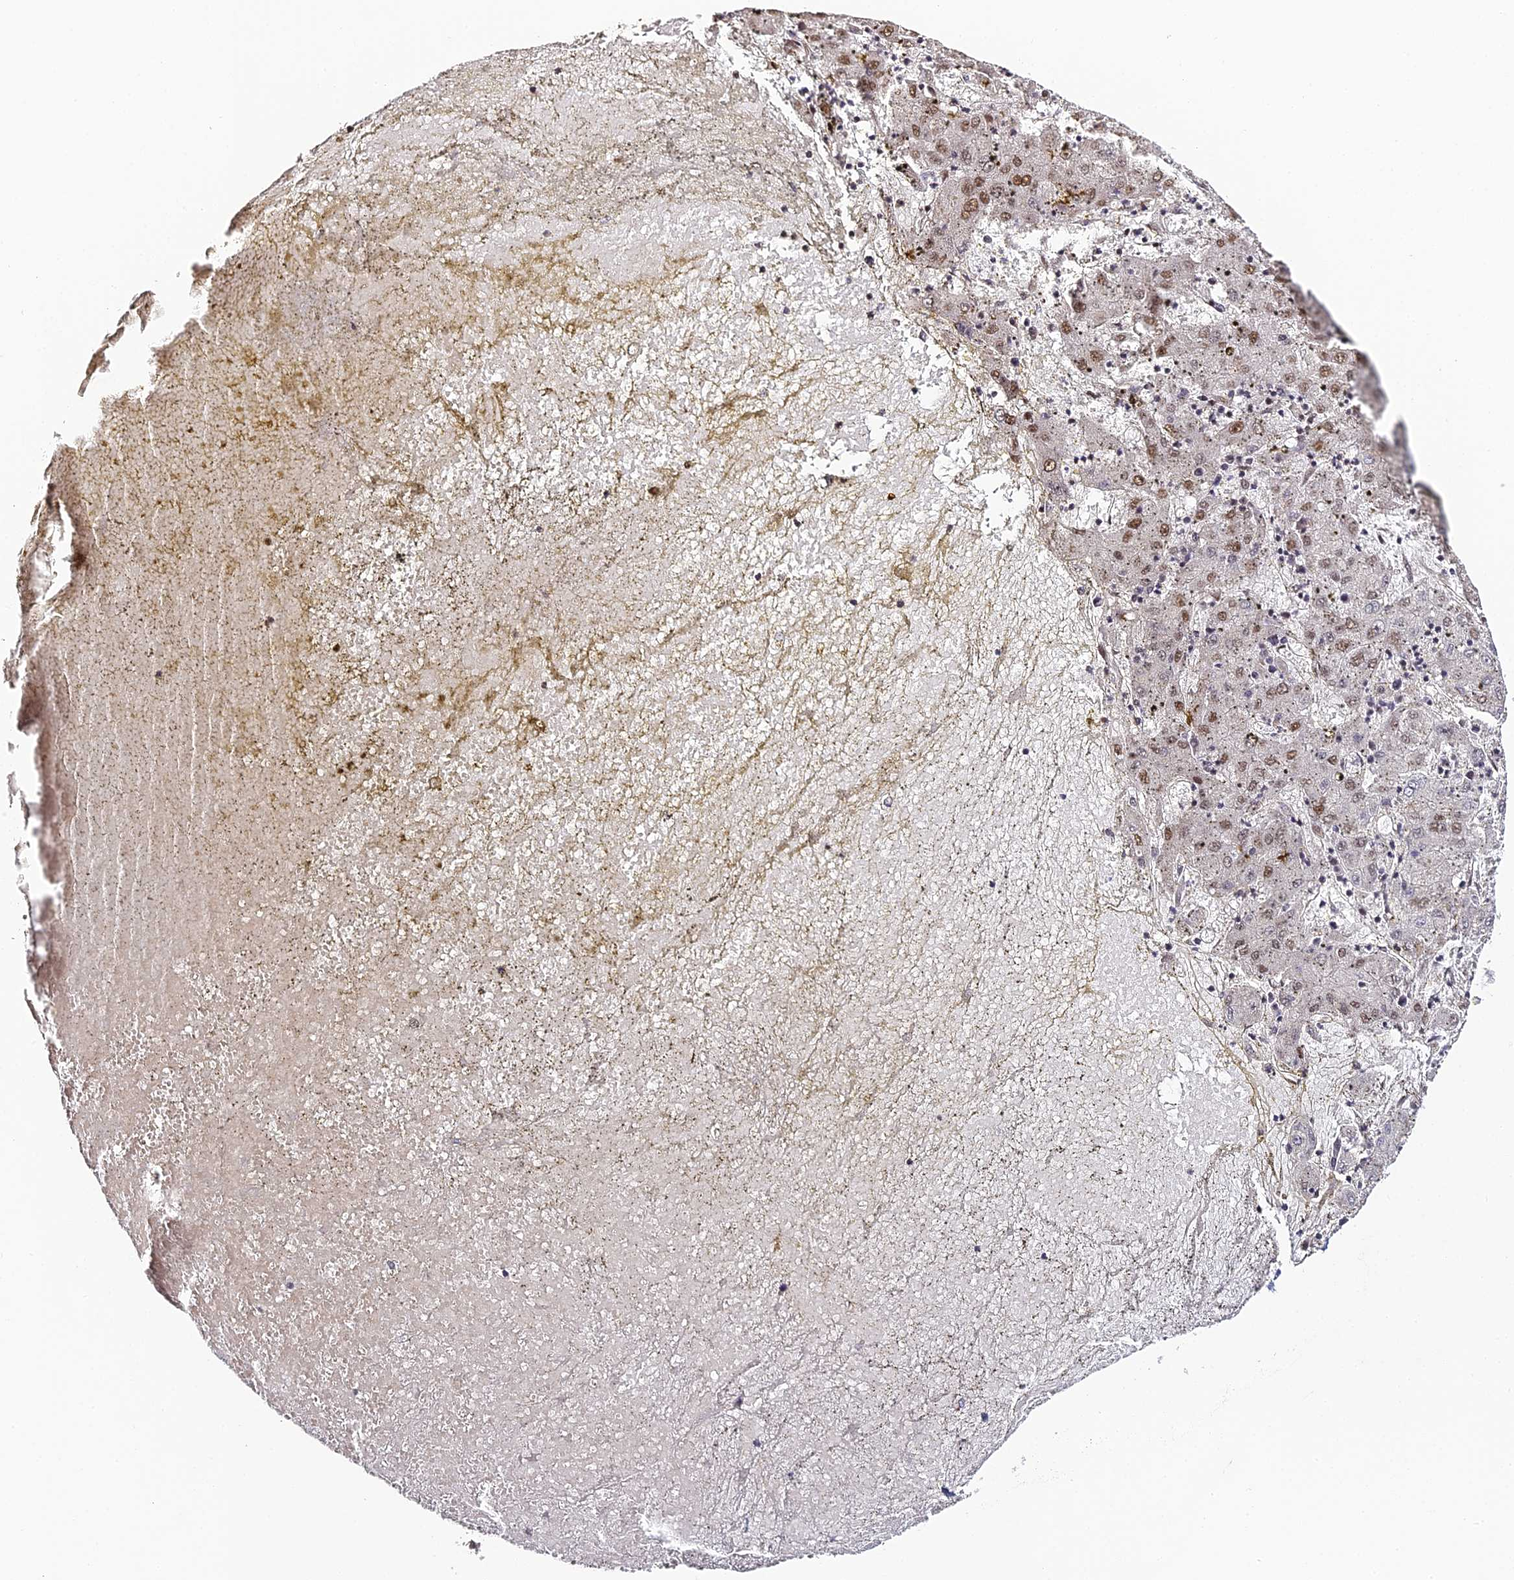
{"staining": {"intensity": "moderate", "quantity": "25%-75%", "location": "nuclear"}, "tissue": "liver cancer", "cell_type": "Tumor cells", "image_type": "cancer", "snomed": [{"axis": "morphology", "description": "Carcinoma, Hepatocellular, NOS"}, {"axis": "topography", "description": "Liver"}], "caption": "Immunohistochemistry (IHC) photomicrograph of human liver cancer (hepatocellular carcinoma) stained for a protein (brown), which demonstrates medium levels of moderate nuclear staining in approximately 25%-75% of tumor cells.", "gene": "HNRNPA1", "patient": {"sex": "male", "age": 72}}